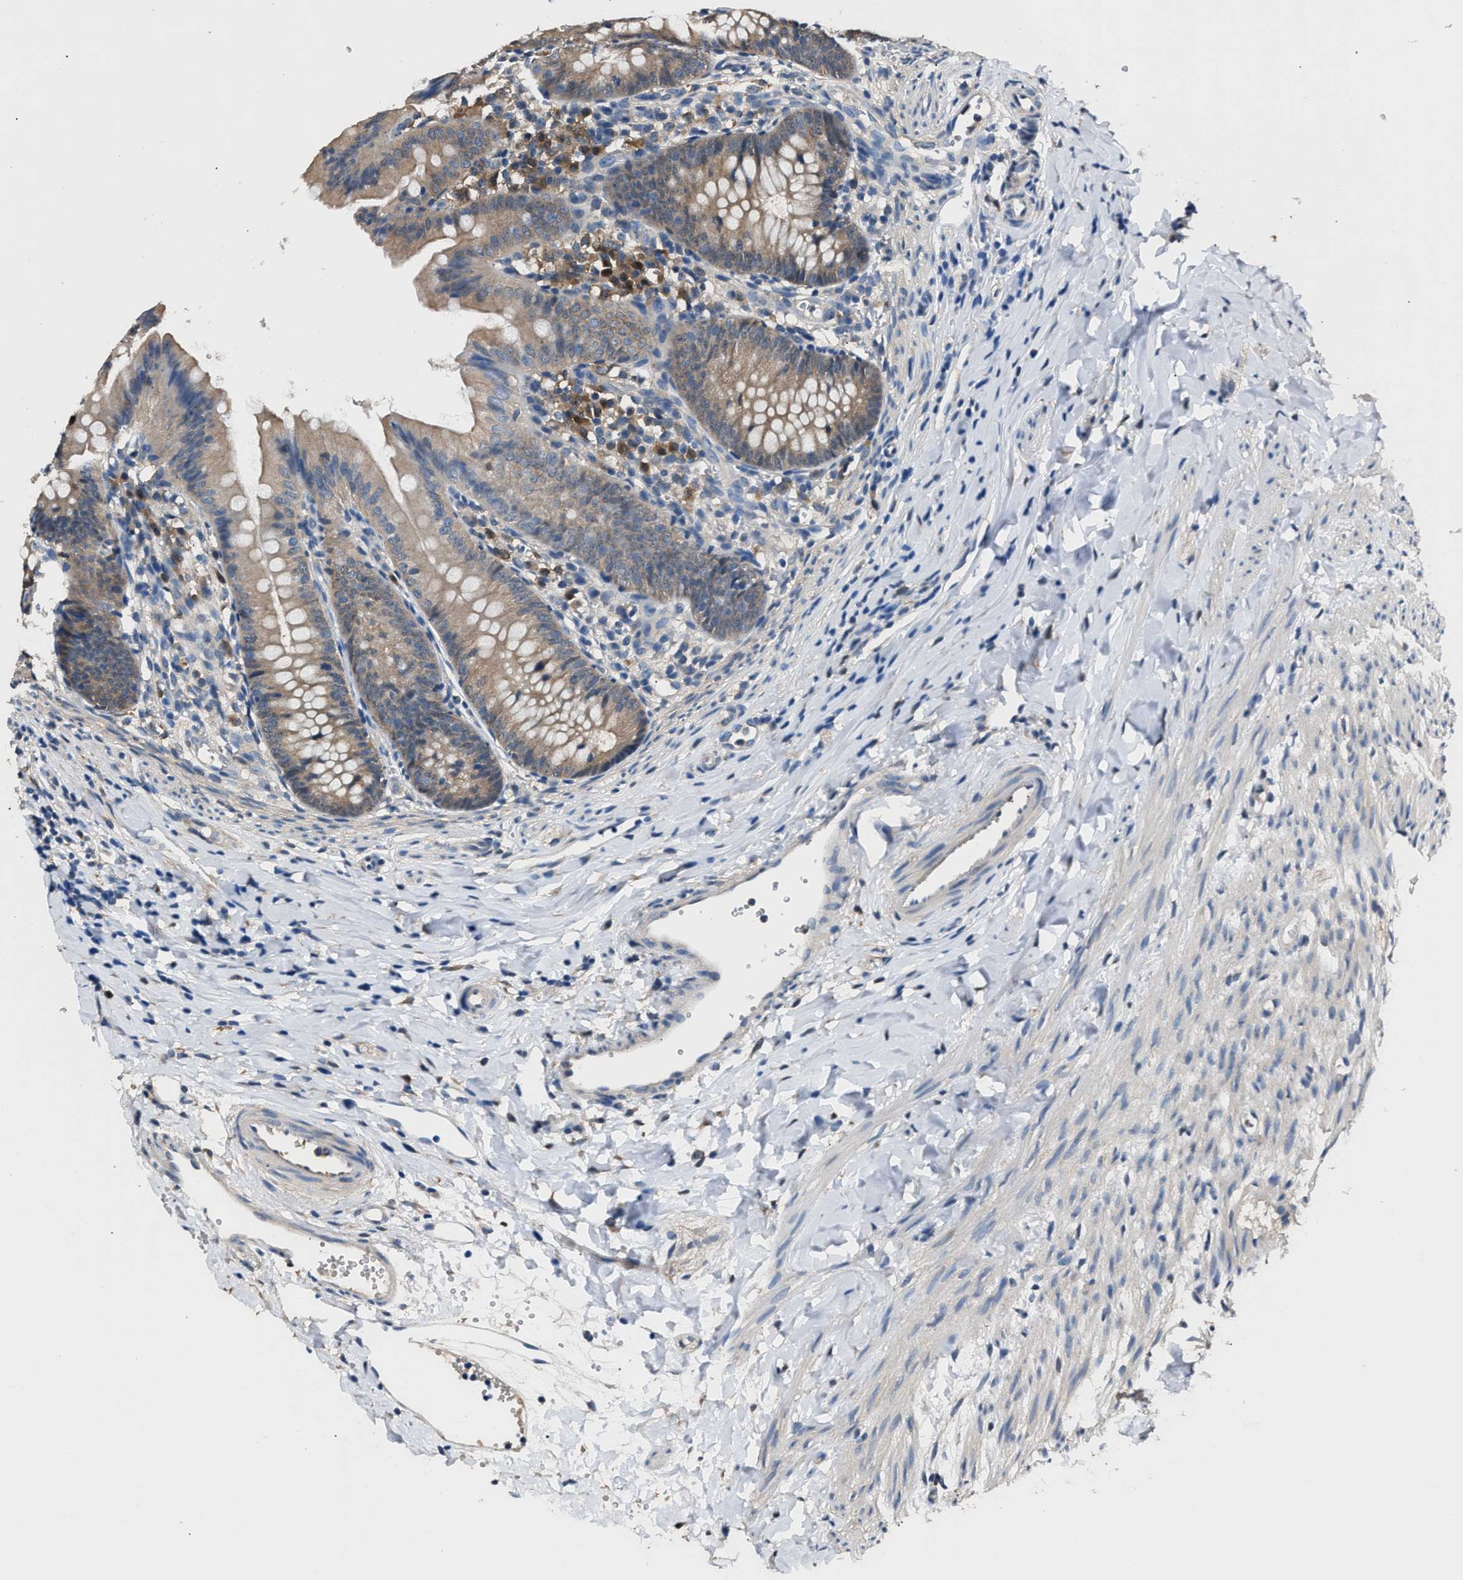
{"staining": {"intensity": "weak", "quantity": ">75%", "location": "cytoplasmic/membranous"}, "tissue": "appendix", "cell_type": "Glandular cells", "image_type": "normal", "snomed": [{"axis": "morphology", "description": "Normal tissue, NOS"}, {"axis": "topography", "description": "Appendix"}], "caption": "Immunohistochemistry histopathology image of normal appendix stained for a protein (brown), which shows low levels of weak cytoplasmic/membranous expression in approximately >75% of glandular cells.", "gene": "GSTP1", "patient": {"sex": "male", "age": 1}}